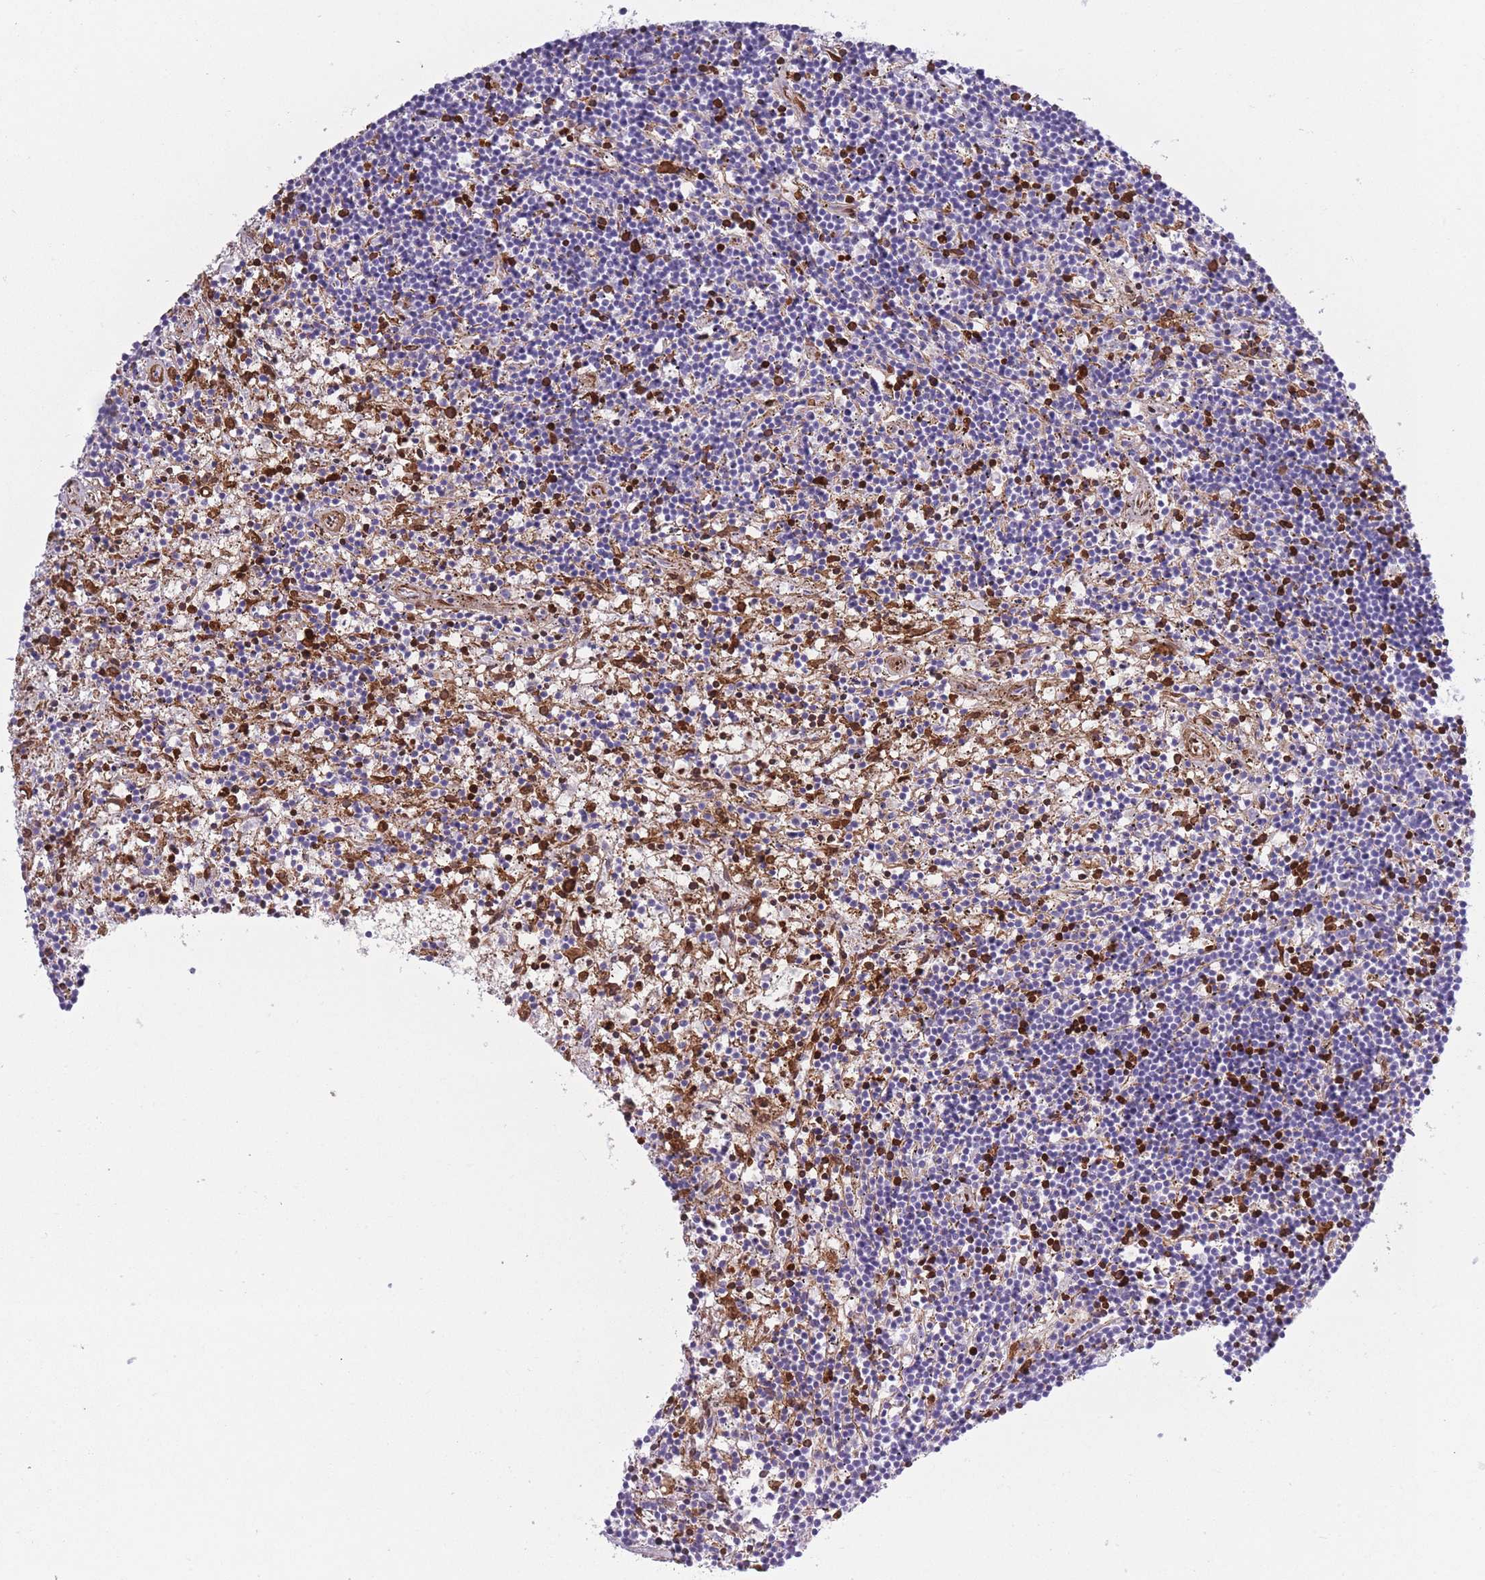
{"staining": {"intensity": "strong", "quantity": "<25%", "location": "cytoplasmic/membranous,nuclear"}, "tissue": "lymphoma", "cell_type": "Tumor cells", "image_type": "cancer", "snomed": [{"axis": "morphology", "description": "Malignant lymphoma, non-Hodgkin's type, Low grade"}, {"axis": "topography", "description": "Spleen"}], "caption": "A medium amount of strong cytoplasmic/membranous and nuclear expression is seen in approximately <25% of tumor cells in lymphoma tissue.", "gene": "OR7C1", "patient": {"sex": "male", "age": 76}}